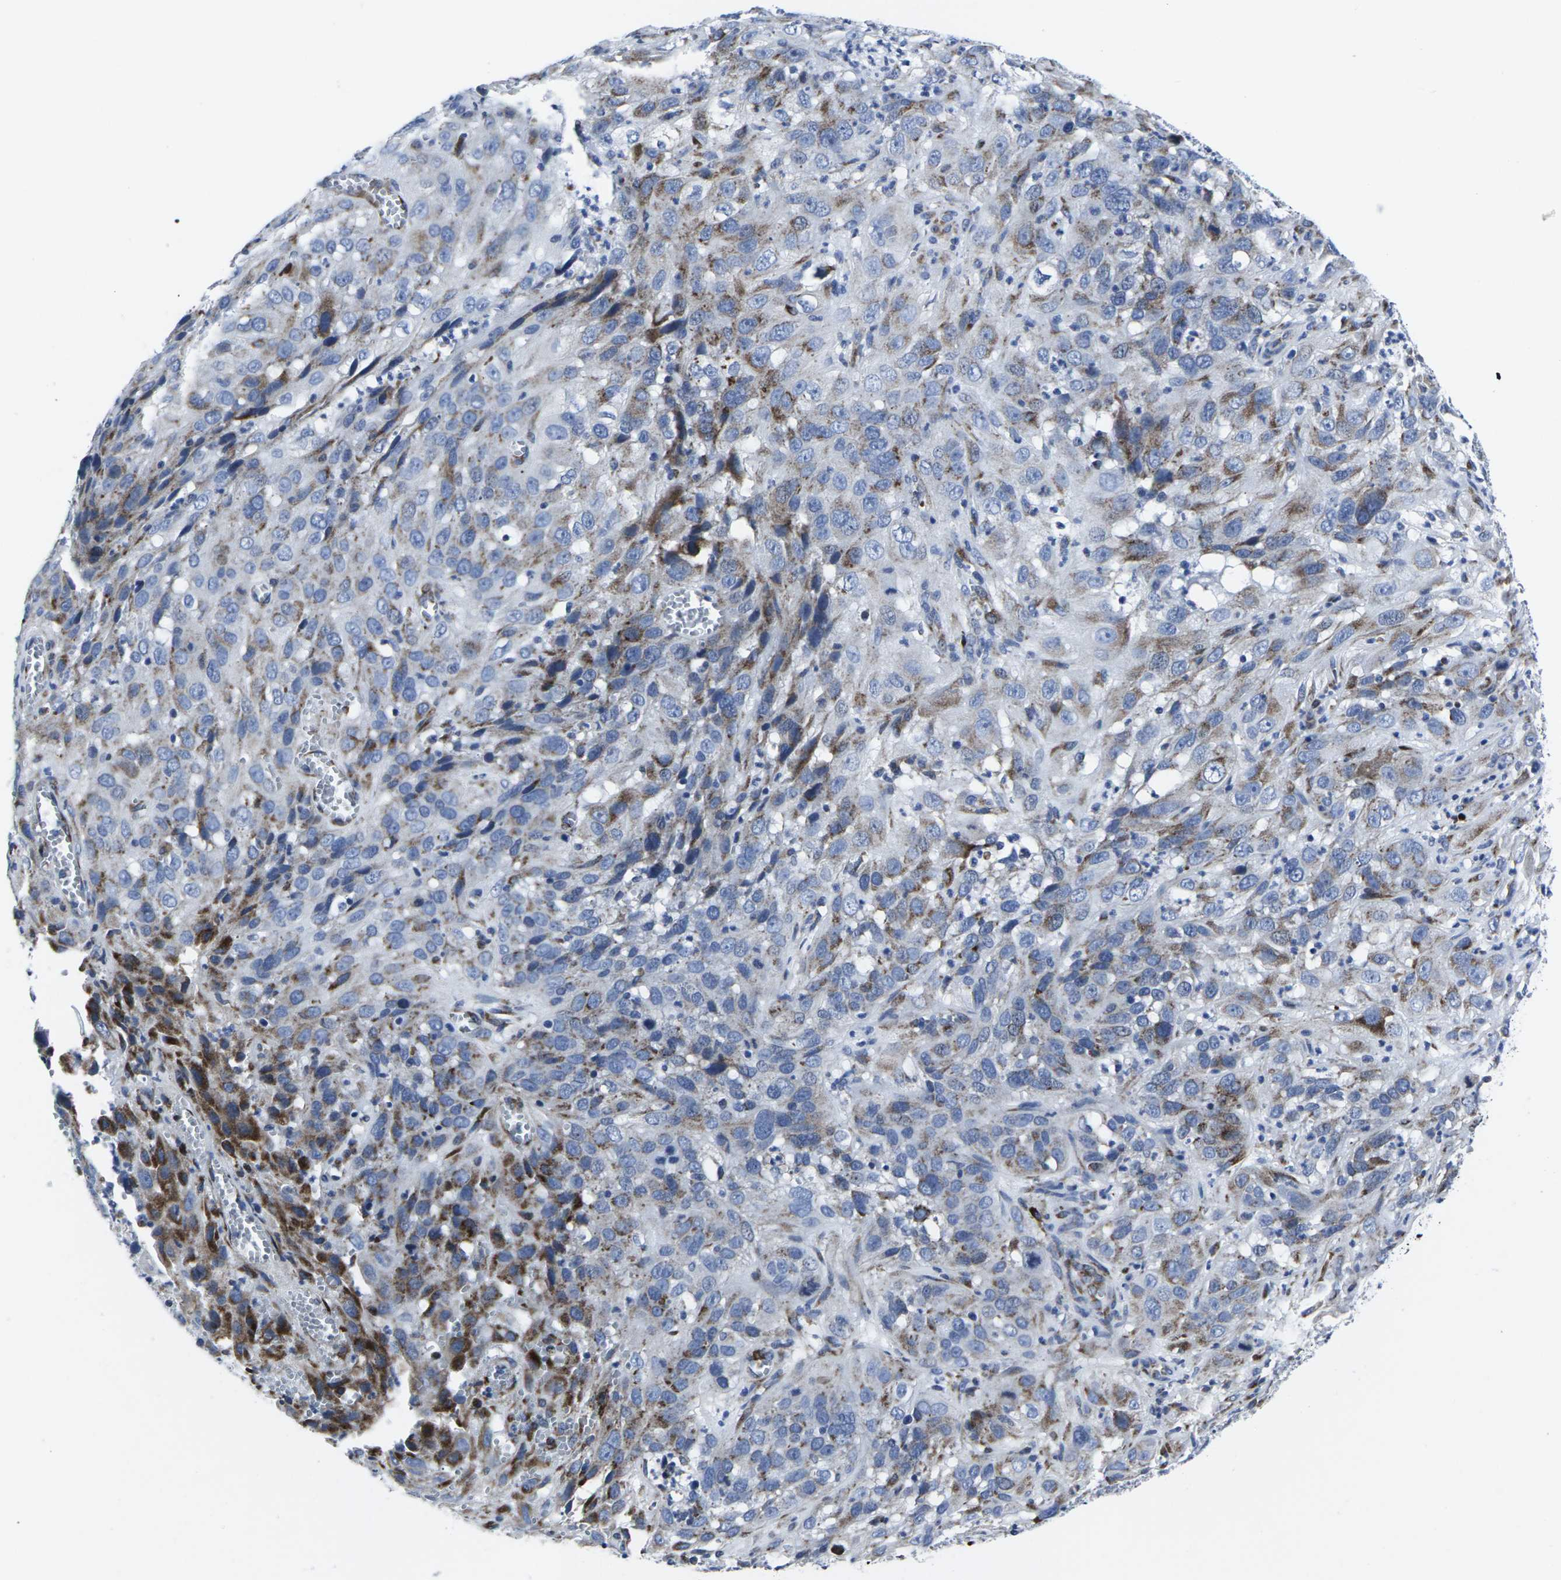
{"staining": {"intensity": "moderate", "quantity": "25%-75%", "location": "cytoplasmic/membranous"}, "tissue": "cervical cancer", "cell_type": "Tumor cells", "image_type": "cancer", "snomed": [{"axis": "morphology", "description": "Squamous cell carcinoma, NOS"}, {"axis": "topography", "description": "Cervix"}], "caption": "Cervical cancer (squamous cell carcinoma) stained for a protein (brown) displays moderate cytoplasmic/membranous positive staining in approximately 25%-75% of tumor cells.", "gene": "RPN1", "patient": {"sex": "female", "age": 32}}